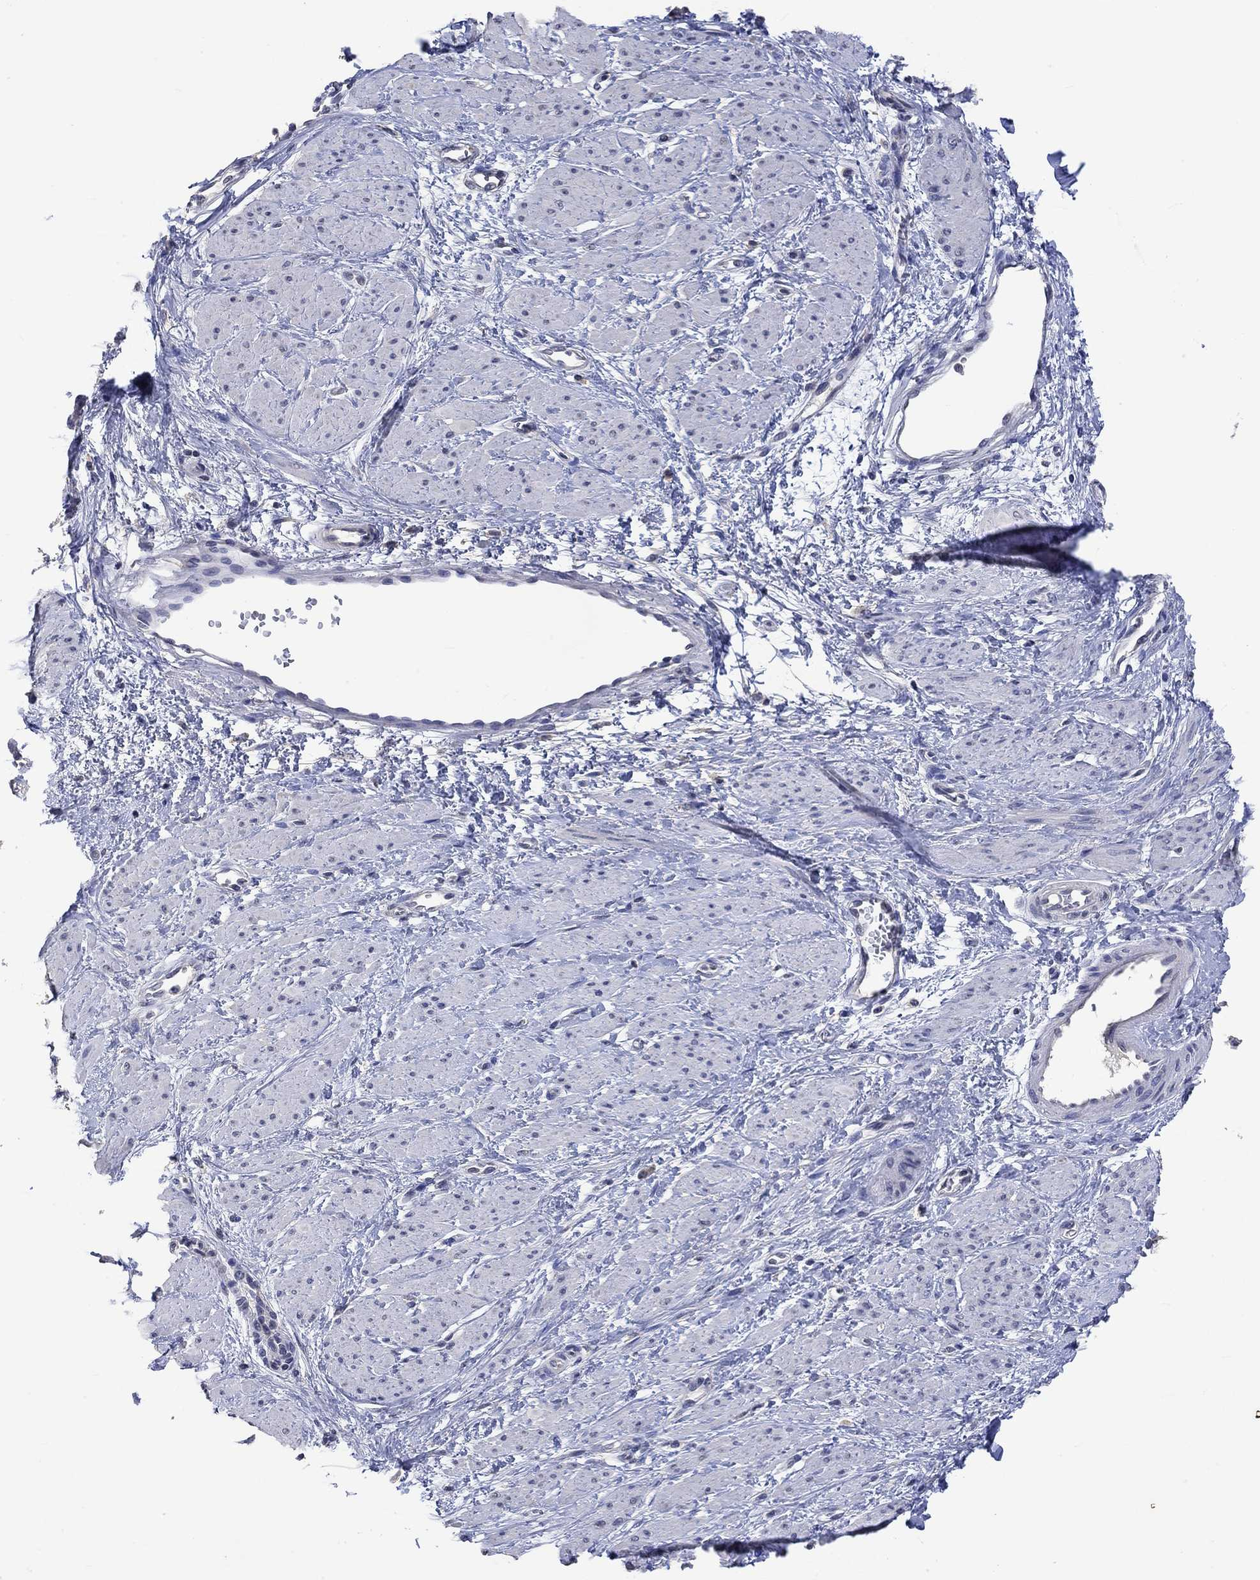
{"staining": {"intensity": "negative", "quantity": "none", "location": "none"}, "tissue": "smooth muscle", "cell_type": "Smooth muscle cells", "image_type": "normal", "snomed": [{"axis": "morphology", "description": "Normal tissue, NOS"}, {"axis": "topography", "description": "Smooth muscle"}, {"axis": "topography", "description": "Uterus"}], "caption": "Protein analysis of unremarkable smooth muscle displays no significant staining in smooth muscle cells.", "gene": "PTPN20", "patient": {"sex": "female", "age": 39}}